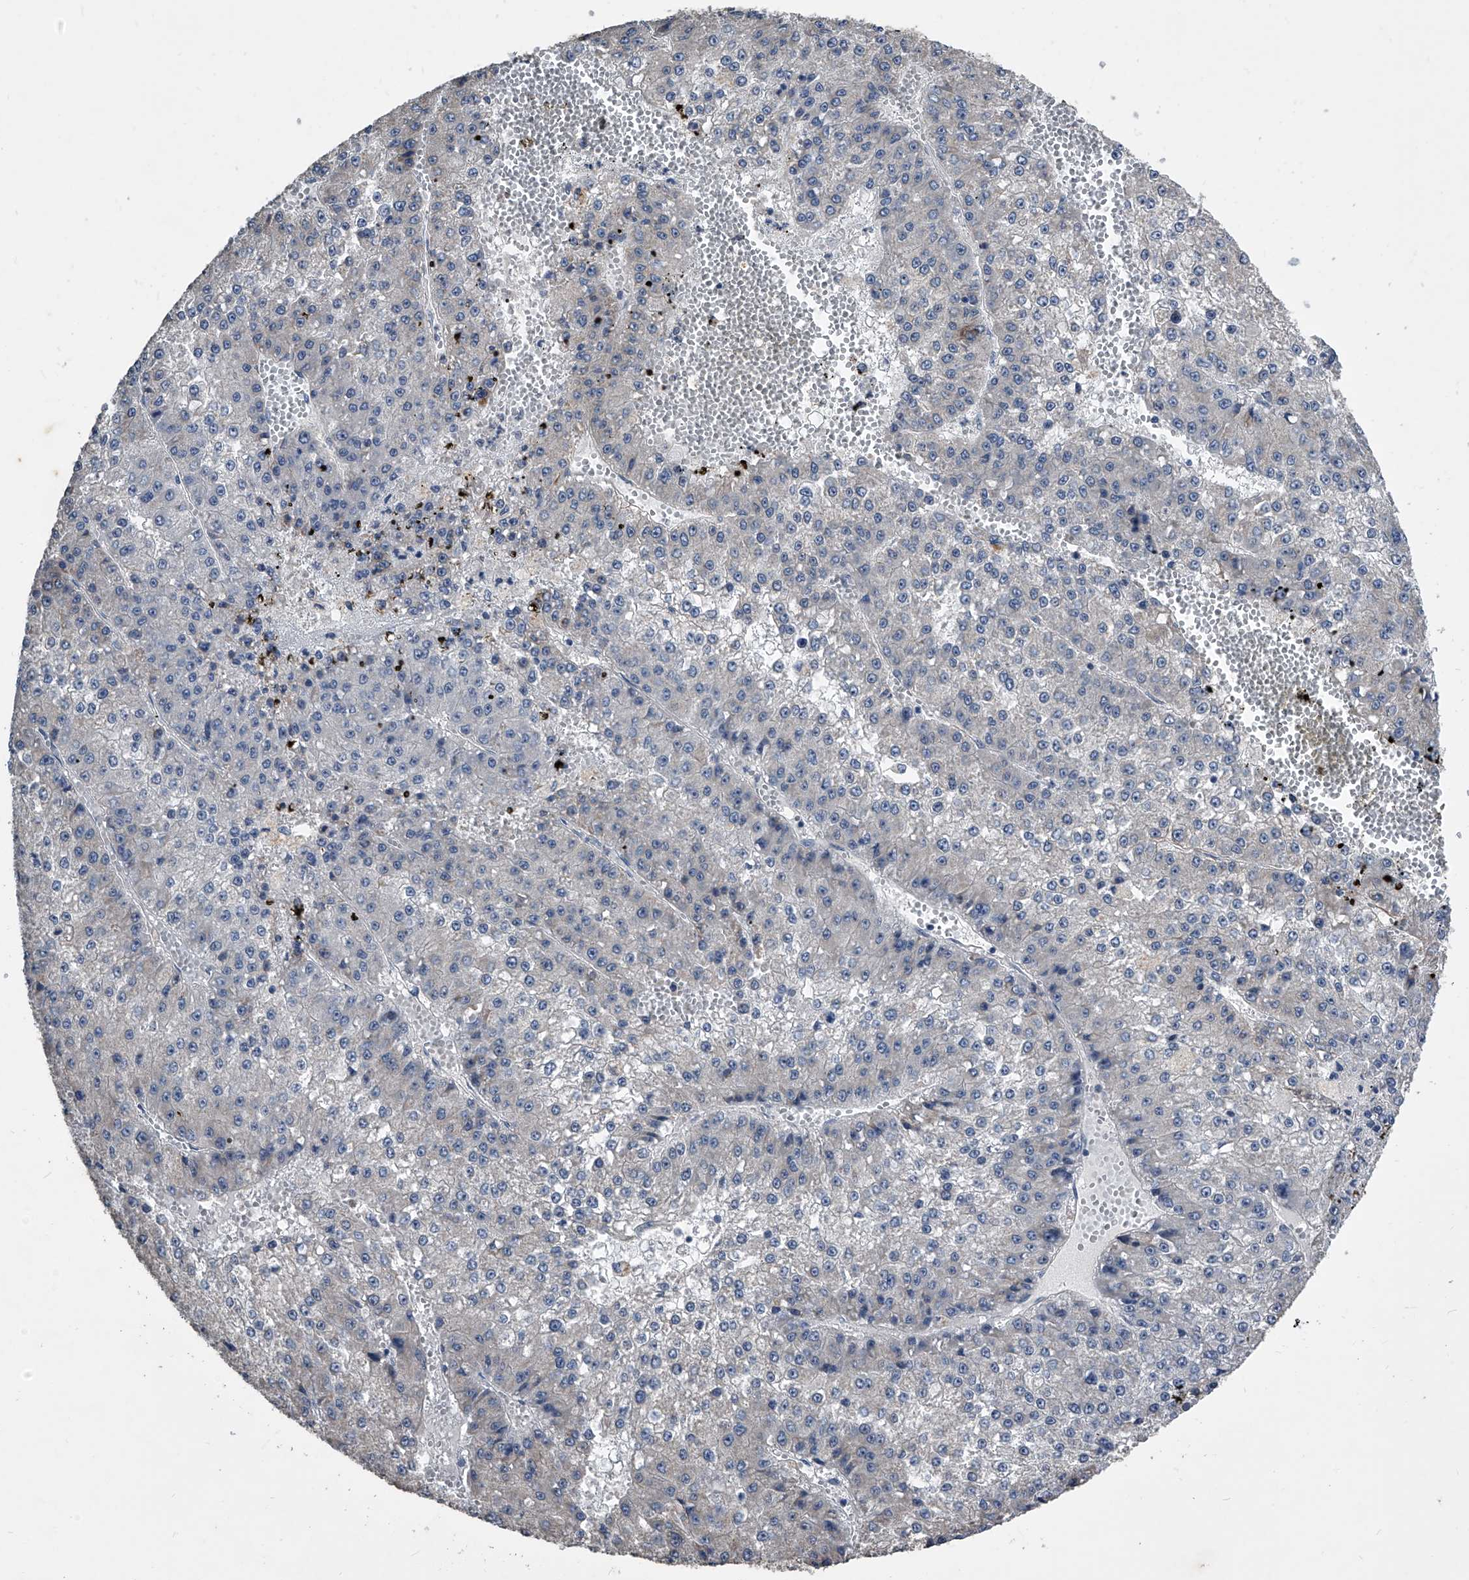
{"staining": {"intensity": "negative", "quantity": "none", "location": "none"}, "tissue": "liver cancer", "cell_type": "Tumor cells", "image_type": "cancer", "snomed": [{"axis": "morphology", "description": "Carcinoma, Hepatocellular, NOS"}, {"axis": "topography", "description": "Liver"}], "caption": "Human hepatocellular carcinoma (liver) stained for a protein using IHC displays no staining in tumor cells.", "gene": "PHACTR1", "patient": {"sex": "female", "age": 73}}